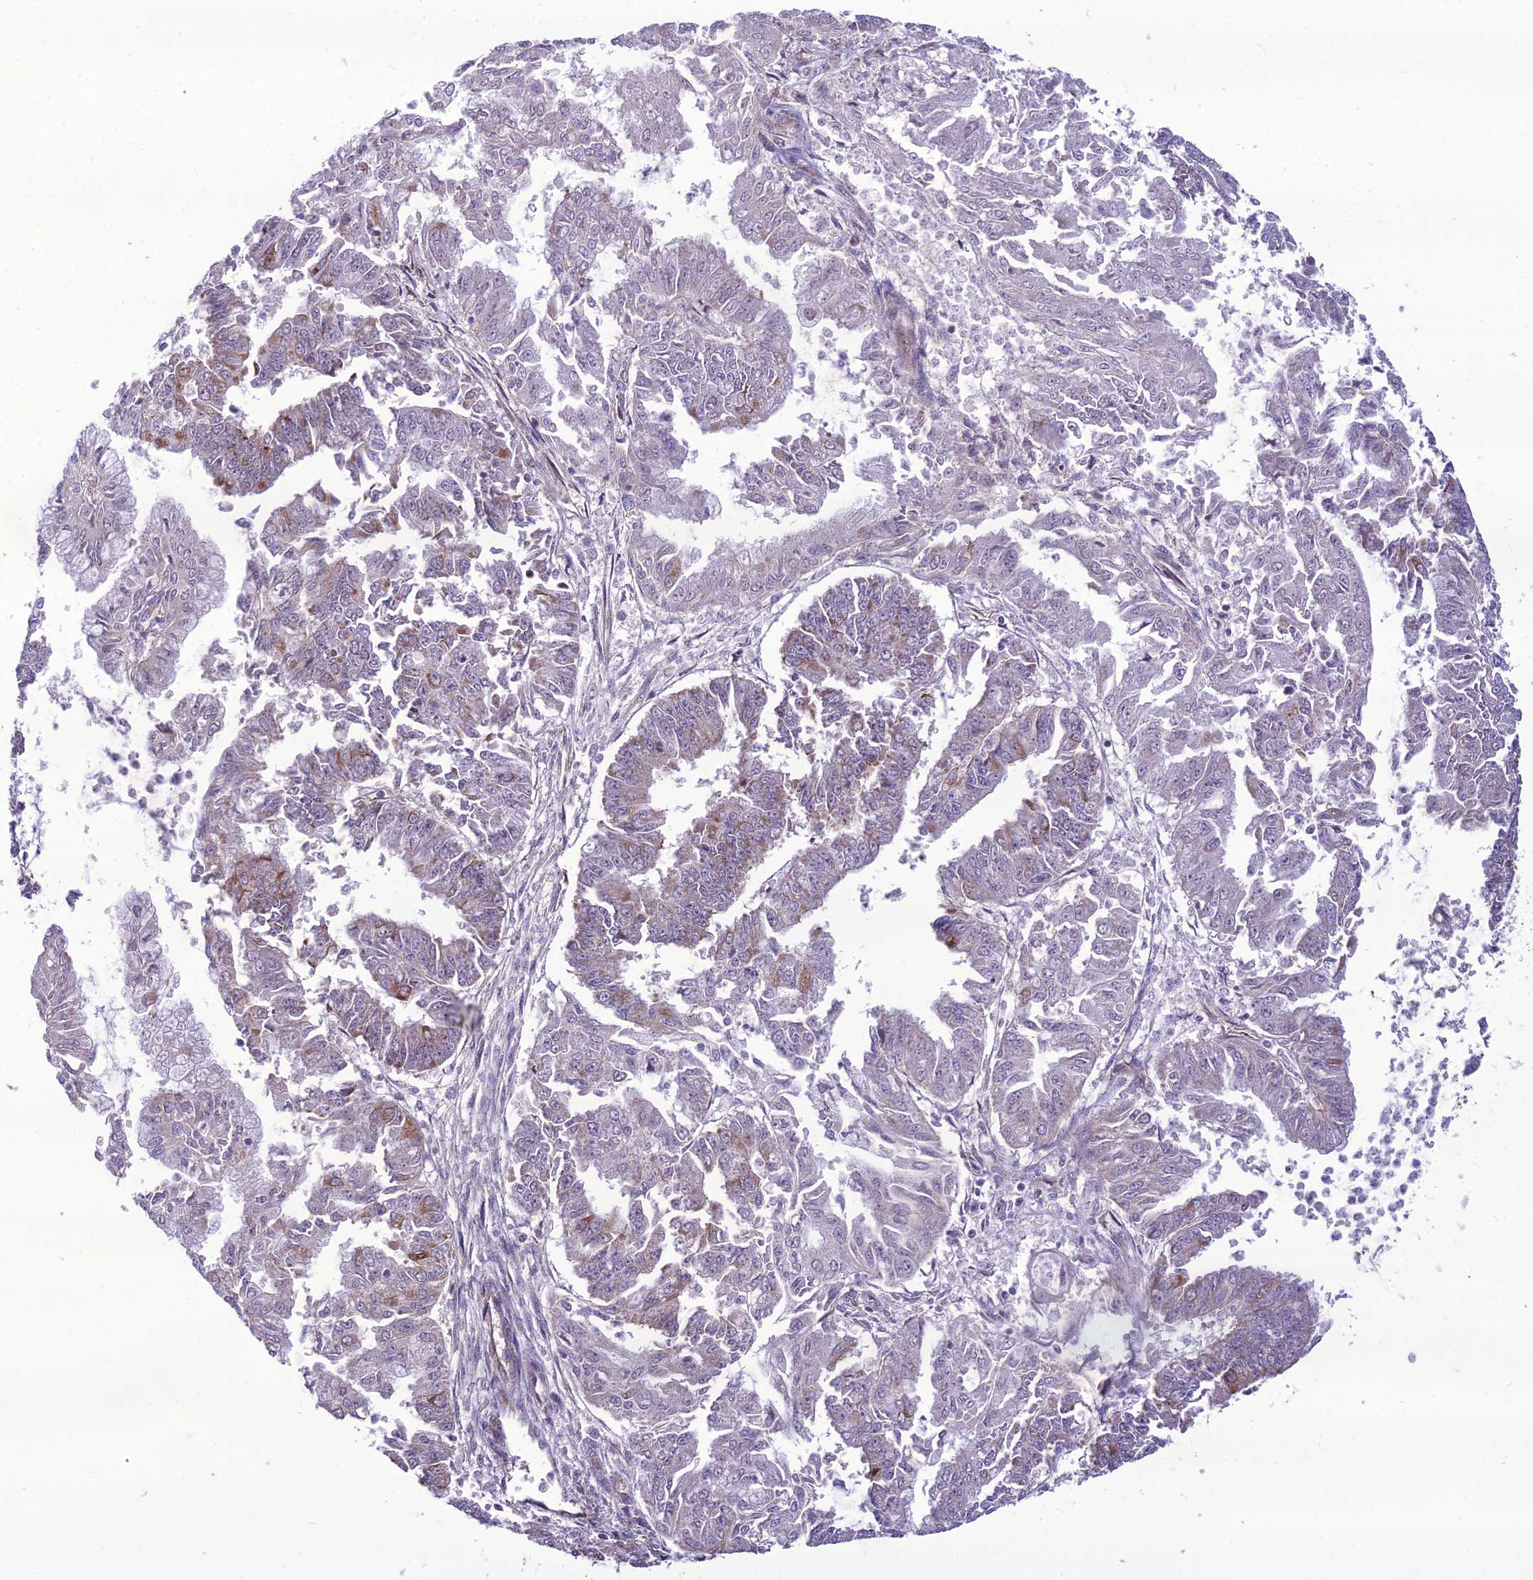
{"staining": {"intensity": "weak", "quantity": "25%-75%", "location": "cytoplasmic/membranous"}, "tissue": "endometrial cancer", "cell_type": "Tumor cells", "image_type": "cancer", "snomed": [{"axis": "morphology", "description": "Adenocarcinoma, NOS"}, {"axis": "topography", "description": "Endometrium"}], "caption": "This histopathology image reveals endometrial cancer stained with immunohistochemistry (IHC) to label a protein in brown. The cytoplasmic/membranous of tumor cells show weak positivity for the protein. Nuclei are counter-stained blue.", "gene": "NODAL", "patient": {"sex": "female", "age": 73}}